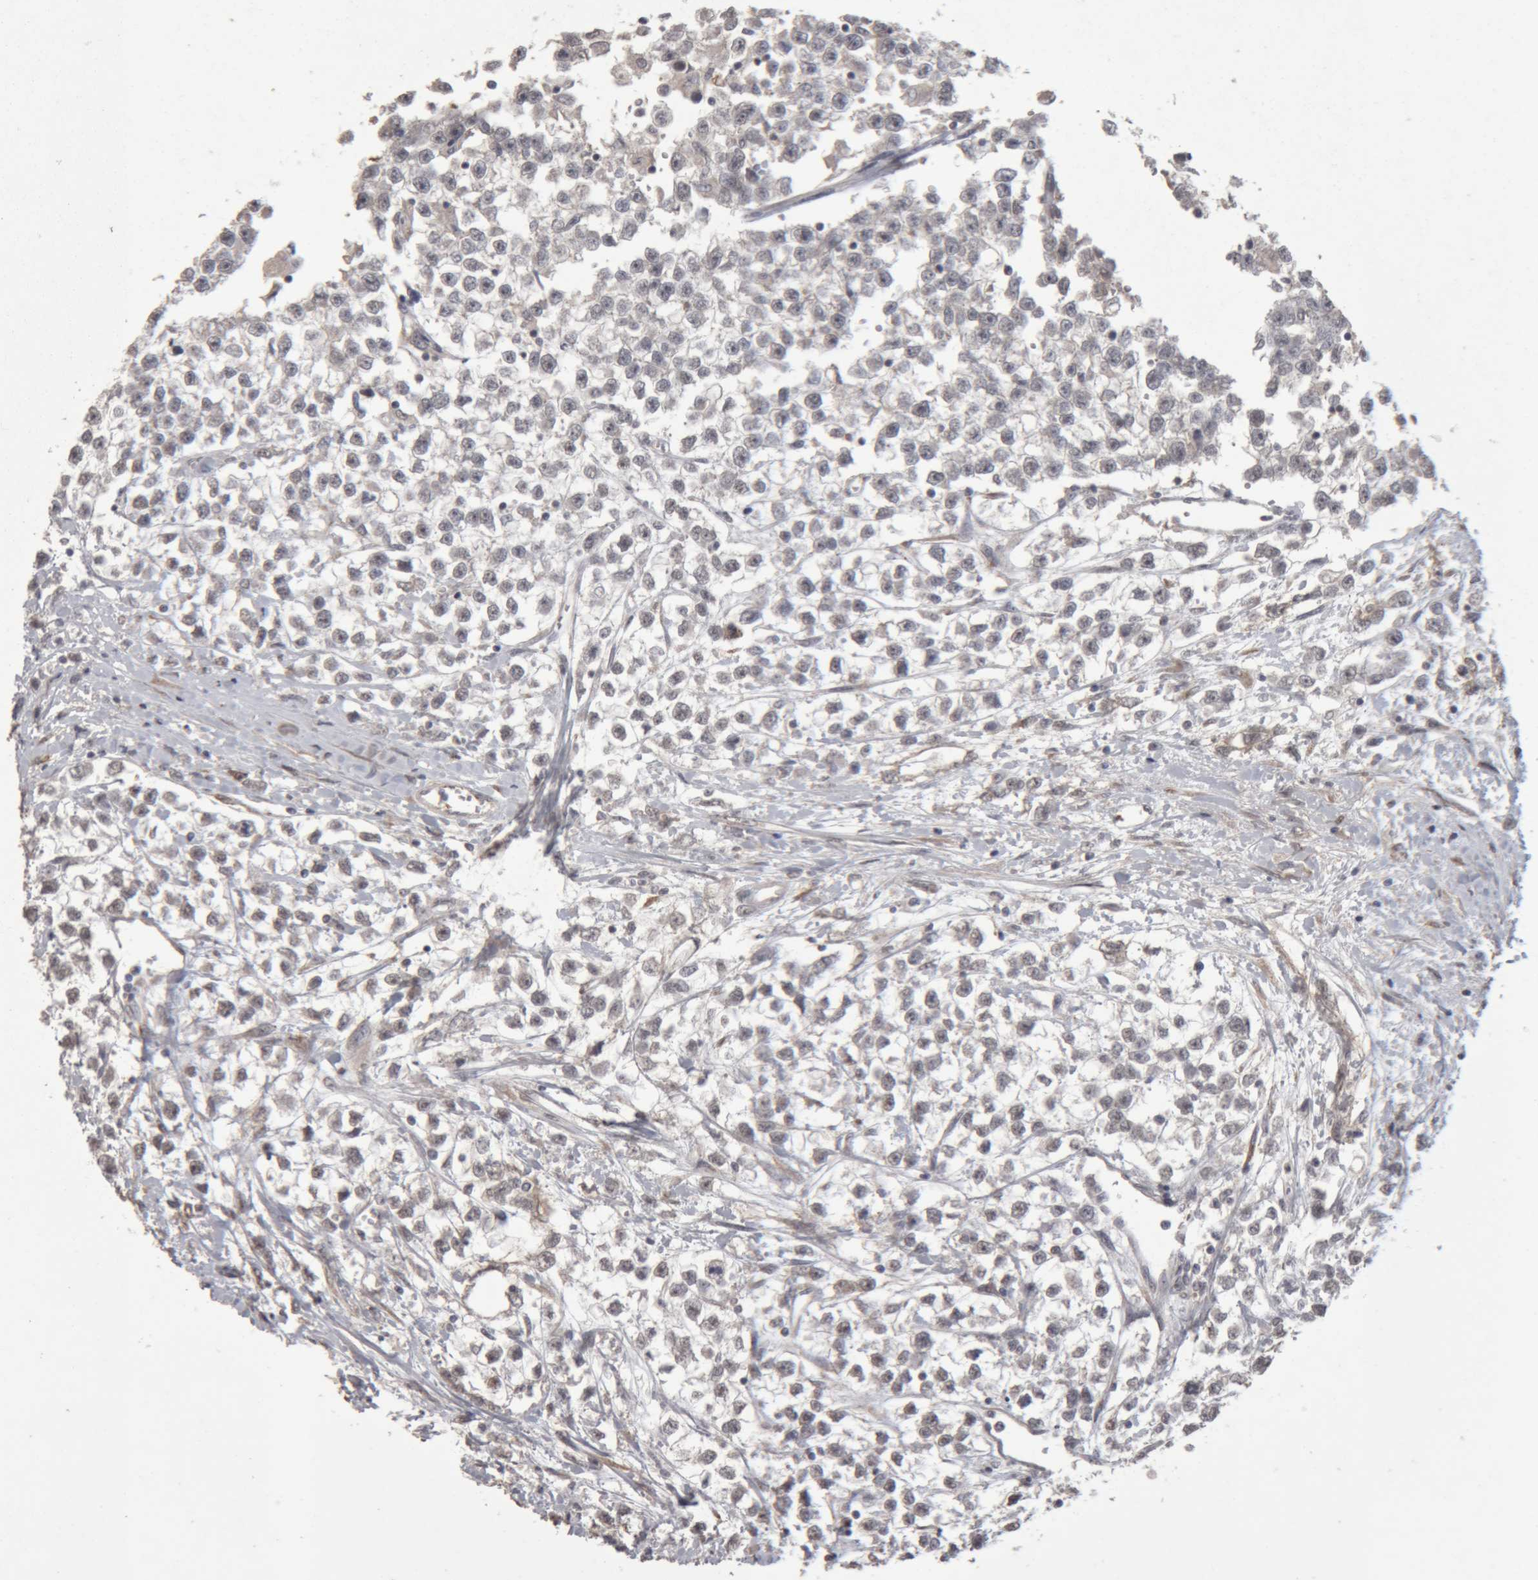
{"staining": {"intensity": "negative", "quantity": "none", "location": "none"}, "tissue": "testis cancer", "cell_type": "Tumor cells", "image_type": "cancer", "snomed": [{"axis": "morphology", "description": "Seminoma, NOS"}, {"axis": "morphology", "description": "Carcinoma, Embryonal, NOS"}, {"axis": "topography", "description": "Testis"}], "caption": "DAB immunohistochemical staining of testis cancer displays no significant expression in tumor cells.", "gene": "MEP1A", "patient": {"sex": "male", "age": 51}}